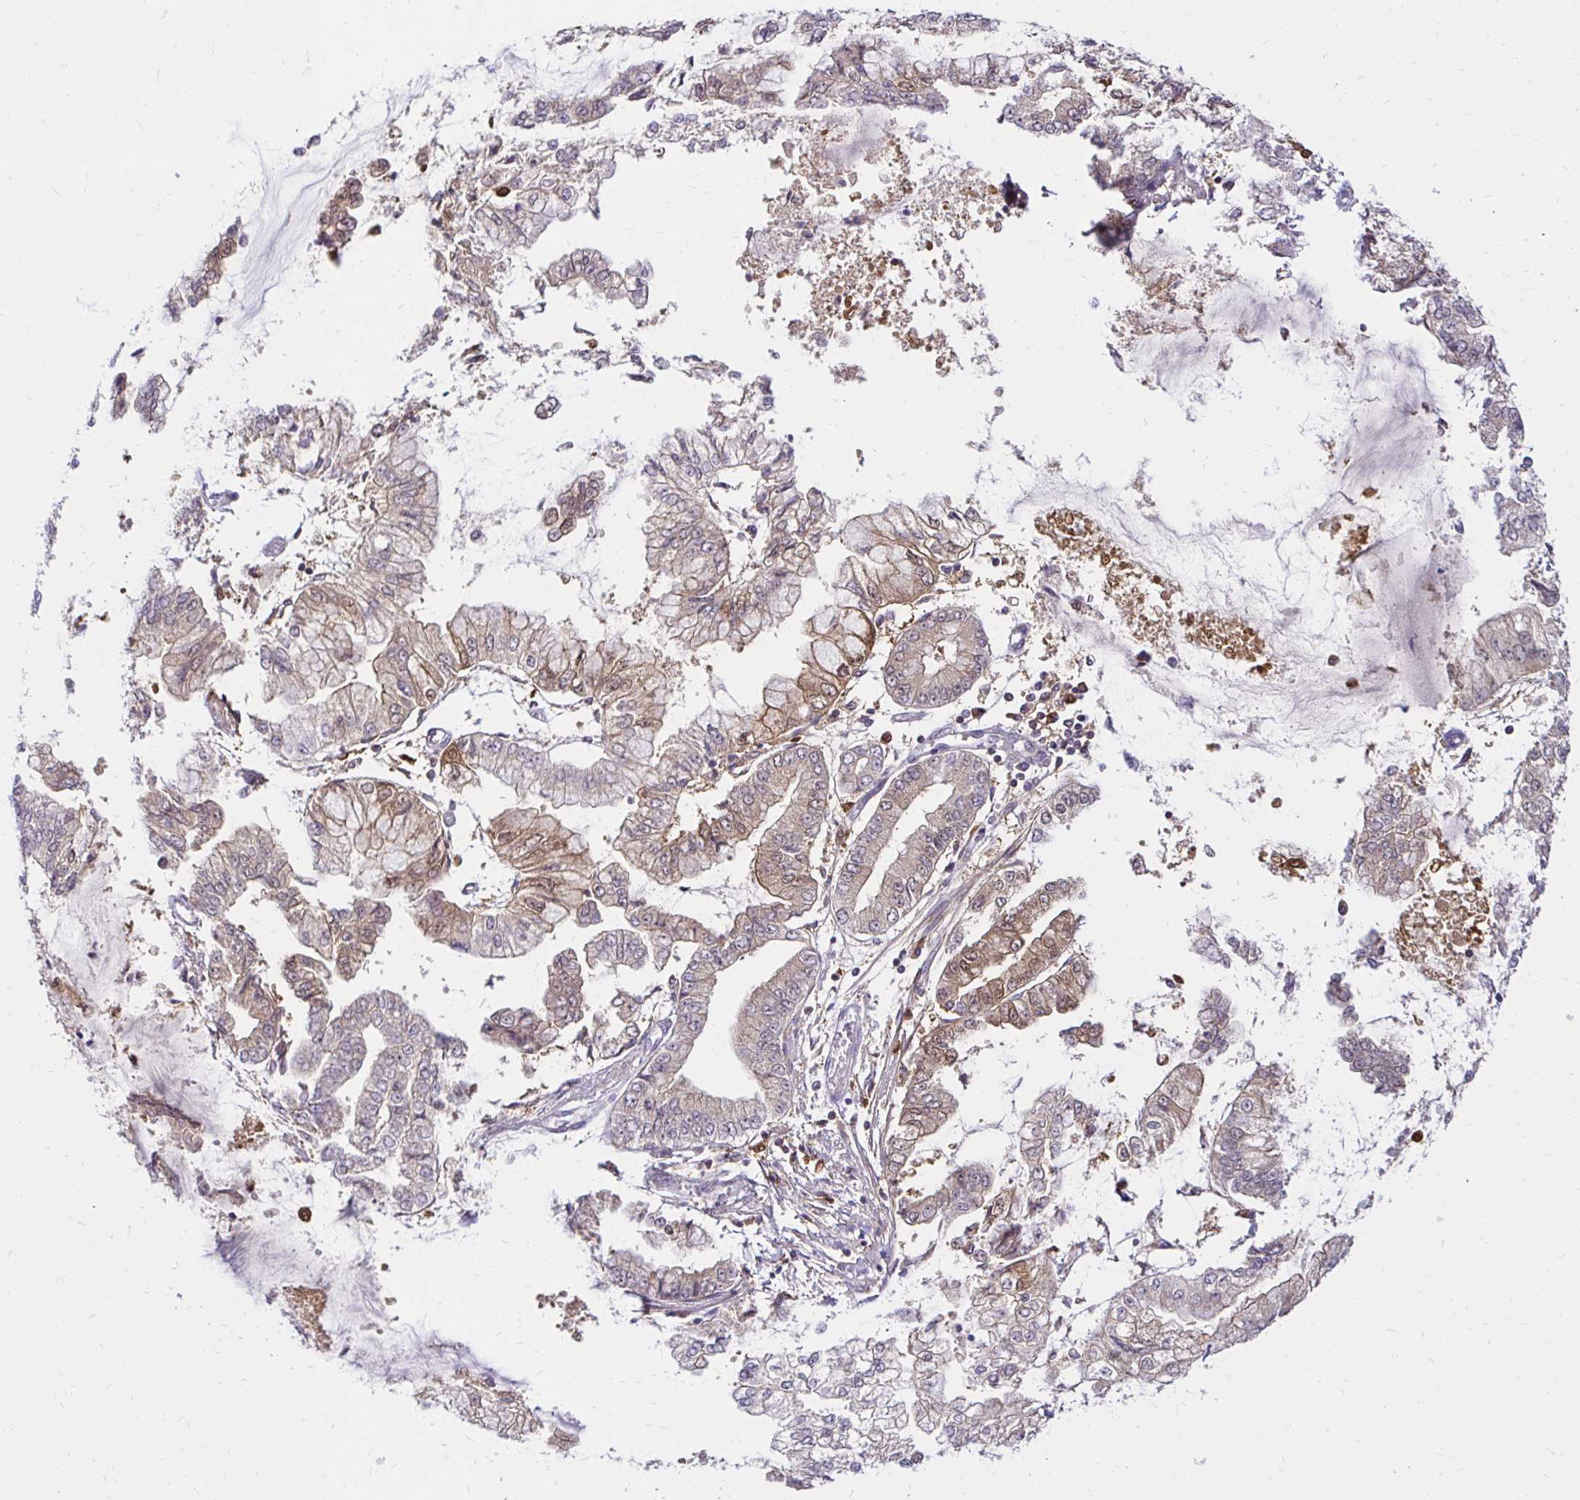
{"staining": {"intensity": "weak", "quantity": "25%-75%", "location": "cytoplasmic/membranous,nuclear"}, "tissue": "stomach cancer", "cell_type": "Tumor cells", "image_type": "cancer", "snomed": [{"axis": "morphology", "description": "Adenocarcinoma, NOS"}, {"axis": "topography", "description": "Stomach, upper"}], "caption": "Weak cytoplasmic/membranous and nuclear positivity is identified in approximately 25%-75% of tumor cells in stomach cancer (adenocarcinoma). (DAB IHC with brightfield microscopy, high magnification).", "gene": "PYCARD", "patient": {"sex": "female", "age": 74}}